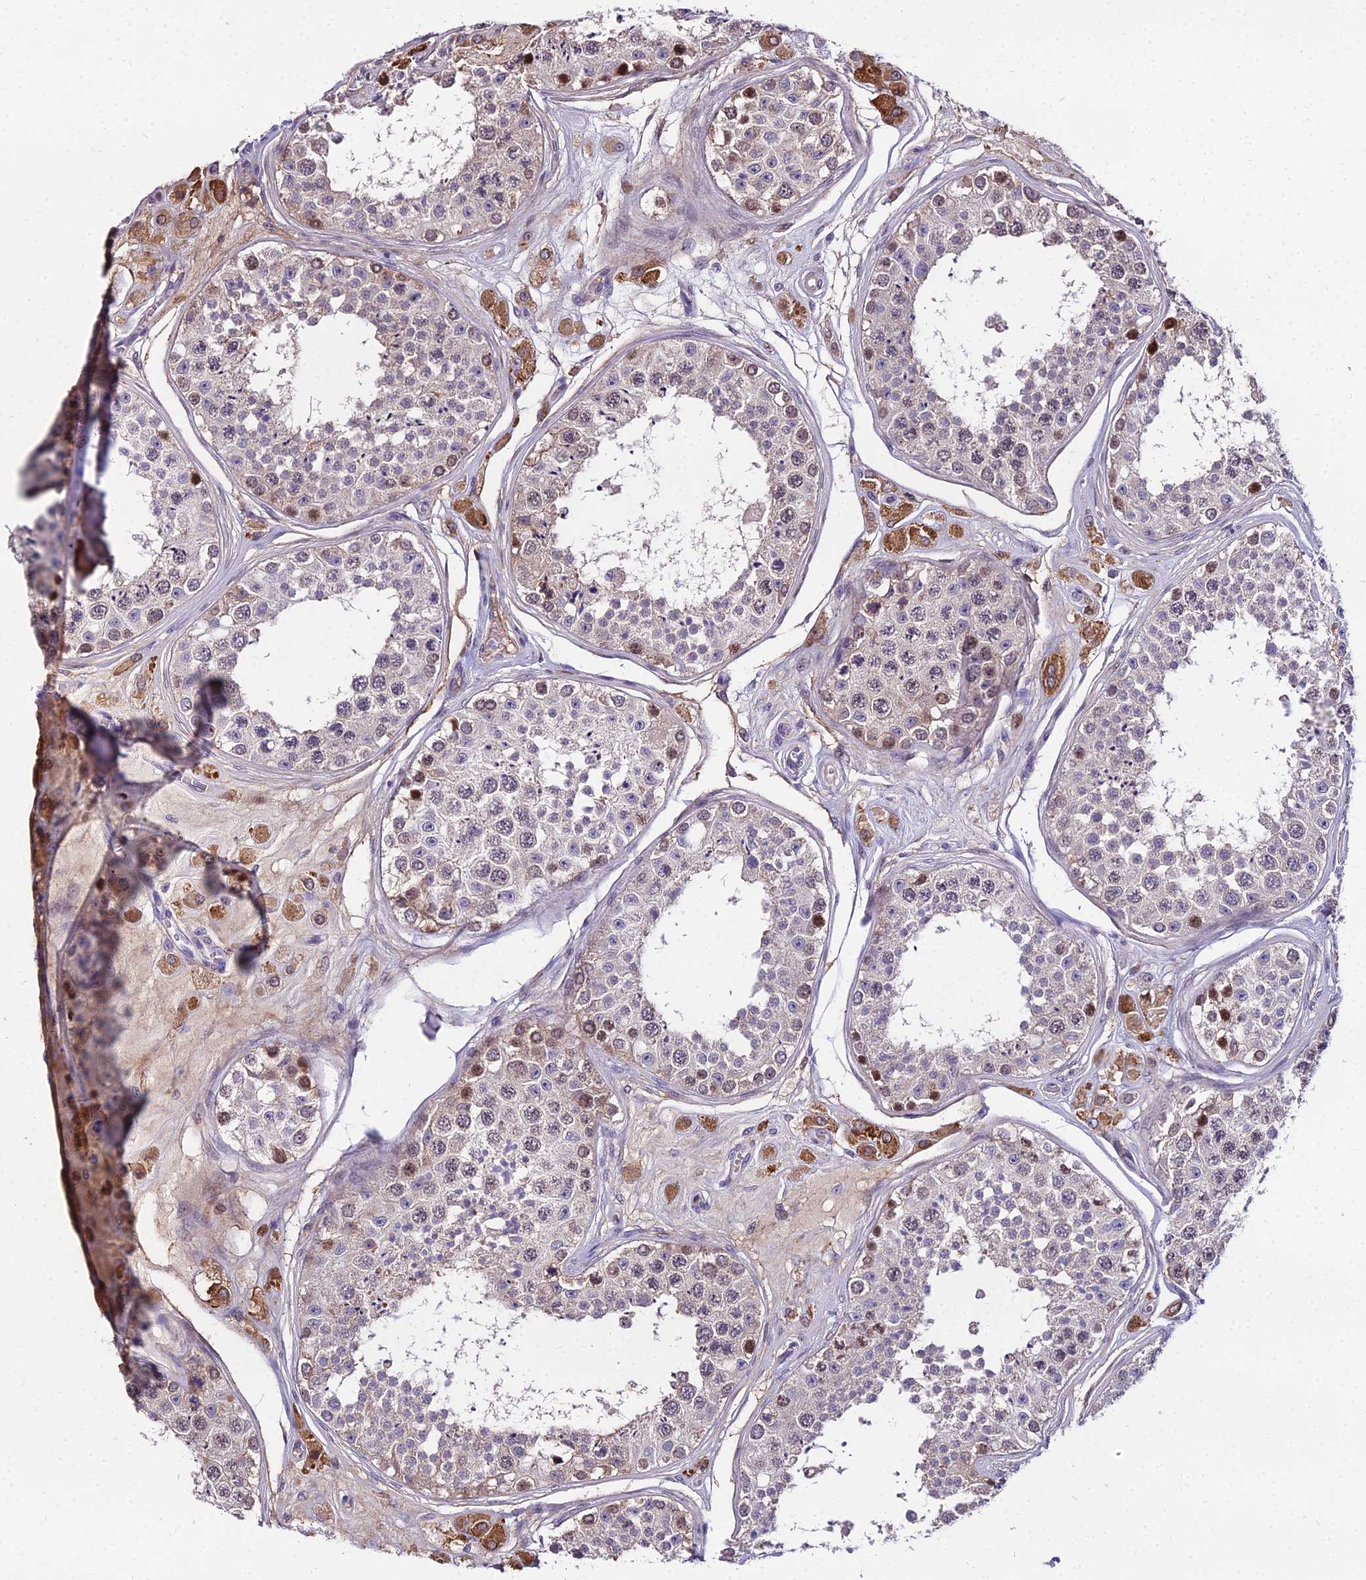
{"staining": {"intensity": "strong", "quantity": "<25%", "location": "cytoplasmic/membranous,nuclear"}, "tissue": "testis", "cell_type": "Cells in seminiferous ducts", "image_type": "normal", "snomed": [{"axis": "morphology", "description": "Normal tissue, NOS"}, {"axis": "topography", "description": "Testis"}], "caption": "There is medium levels of strong cytoplasmic/membranous,nuclear positivity in cells in seminiferous ducts of unremarkable testis, as demonstrated by immunohistochemical staining (brown color).", "gene": "TRIML2", "patient": {"sex": "male", "age": 25}}